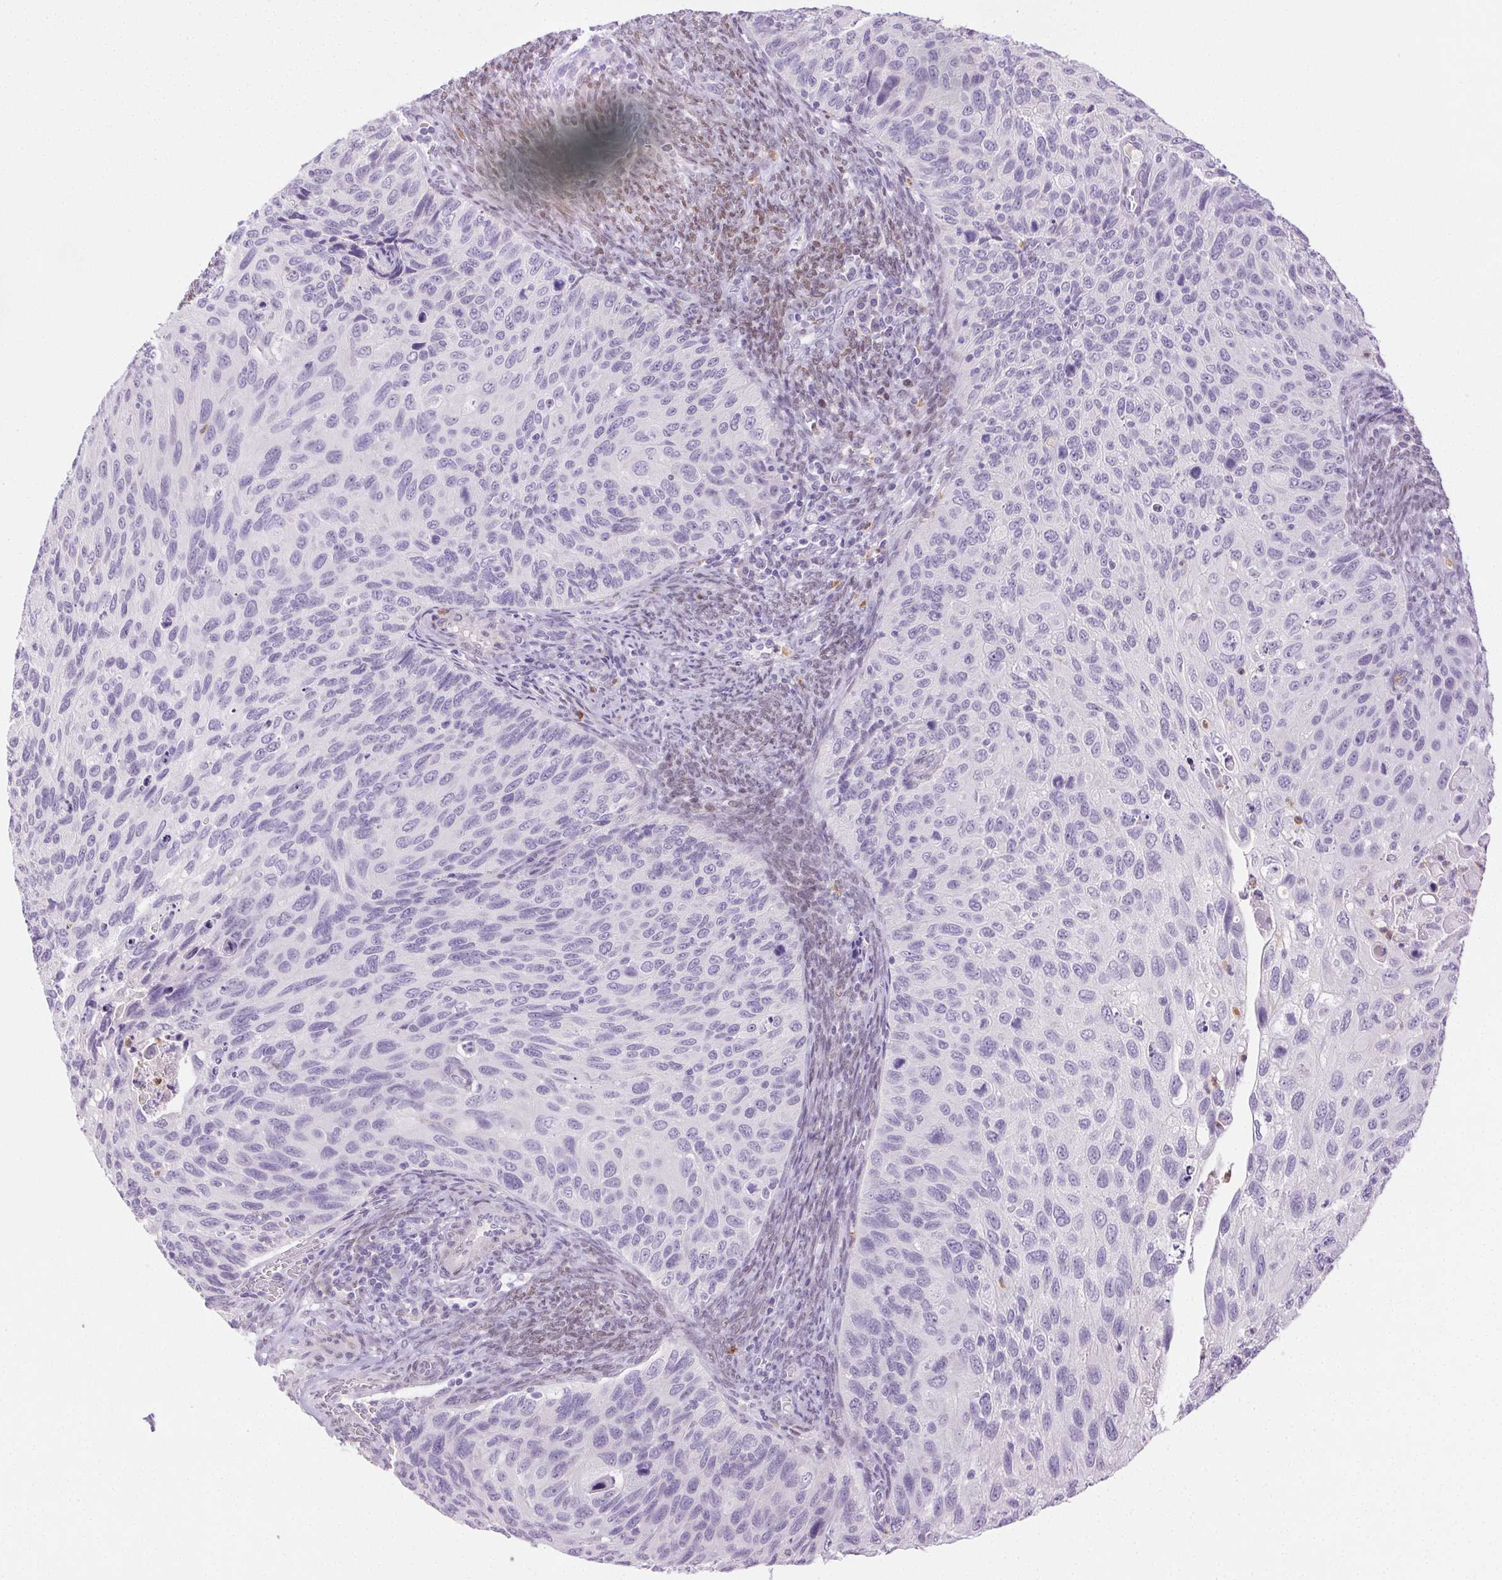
{"staining": {"intensity": "negative", "quantity": "none", "location": "none"}, "tissue": "cervical cancer", "cell_type": "Tumor cells", "image_type": "cancer", "snomed": [{"axis": "morphology", "description": "Squamous cell carcinoma, NOS"}, {"axis": "topography", "description": "Cervix"}], "caption": "Tumor cells show no significant protein staining in cervical squamous cell carcinoma.", "gene": "EMX2", "patient": {"sex": "female", "age": 70}}